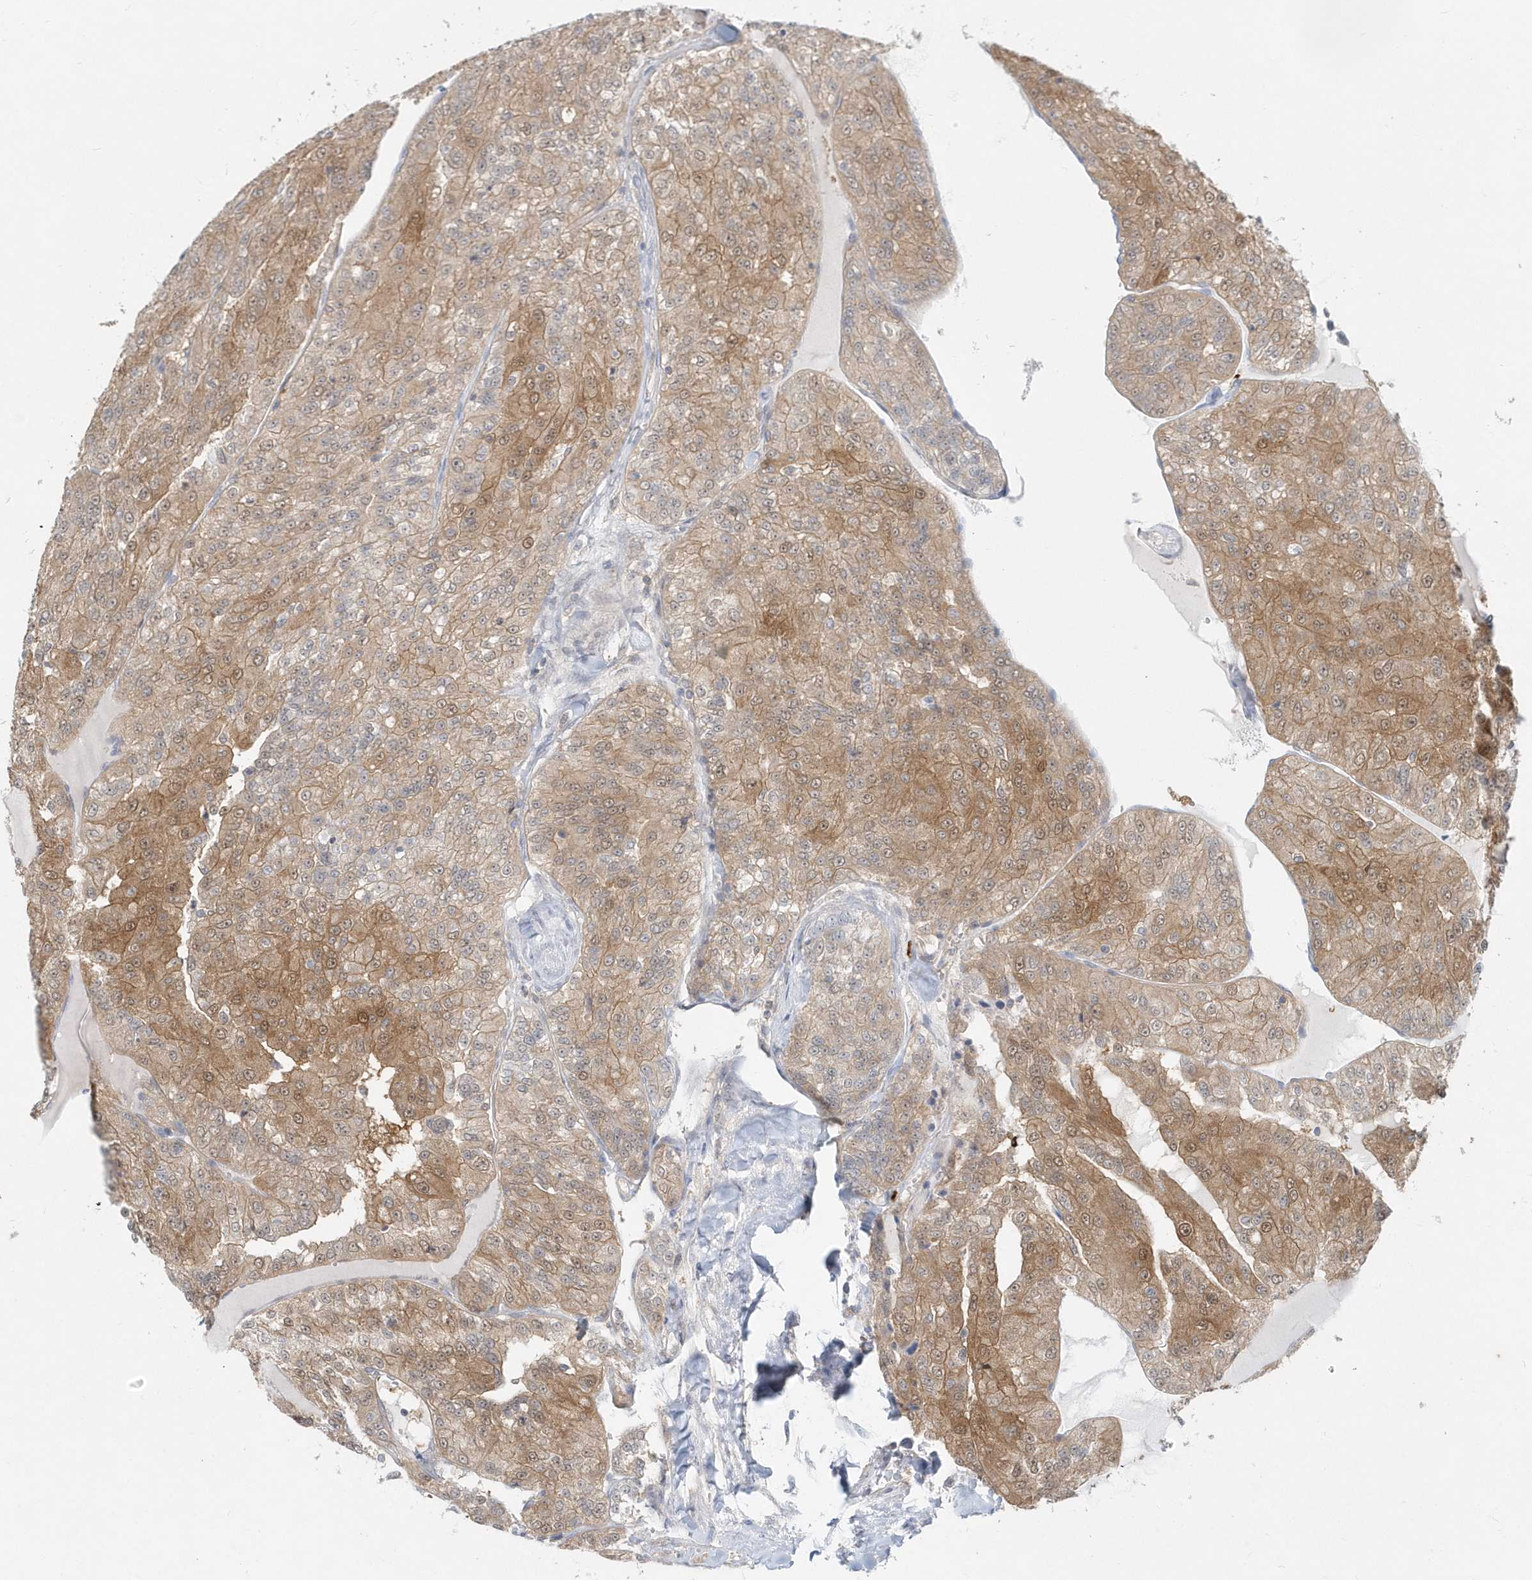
{"staining": {"intensity": "moderate", "quantity": ">75%", "location": "cytoplasmic/membranous"}, "tissue": "renal cancer", "cell_type": "Tumor cells", "image_type": "cancer", "snomed": [{"axis": "morphology", "description": "Adenocarcinoma, NOS"}, {"axis": "topography", "description": "Kidney"}], "caption": "Immunohistochemical staining of adenocarcinoma (renal) shows medium levels of moderate cytoplasmic/membranous staining in approximately >75% of tumor cells. The staining was performed using DAB (3,3'-diaminobenzidine) to visualize the protein expression in brown, while the nuclei were stained in blue with hematoxylin (Magnification: 20x).", "gene": "RNF7", "patient": {"sex": "female", "age": 63}}